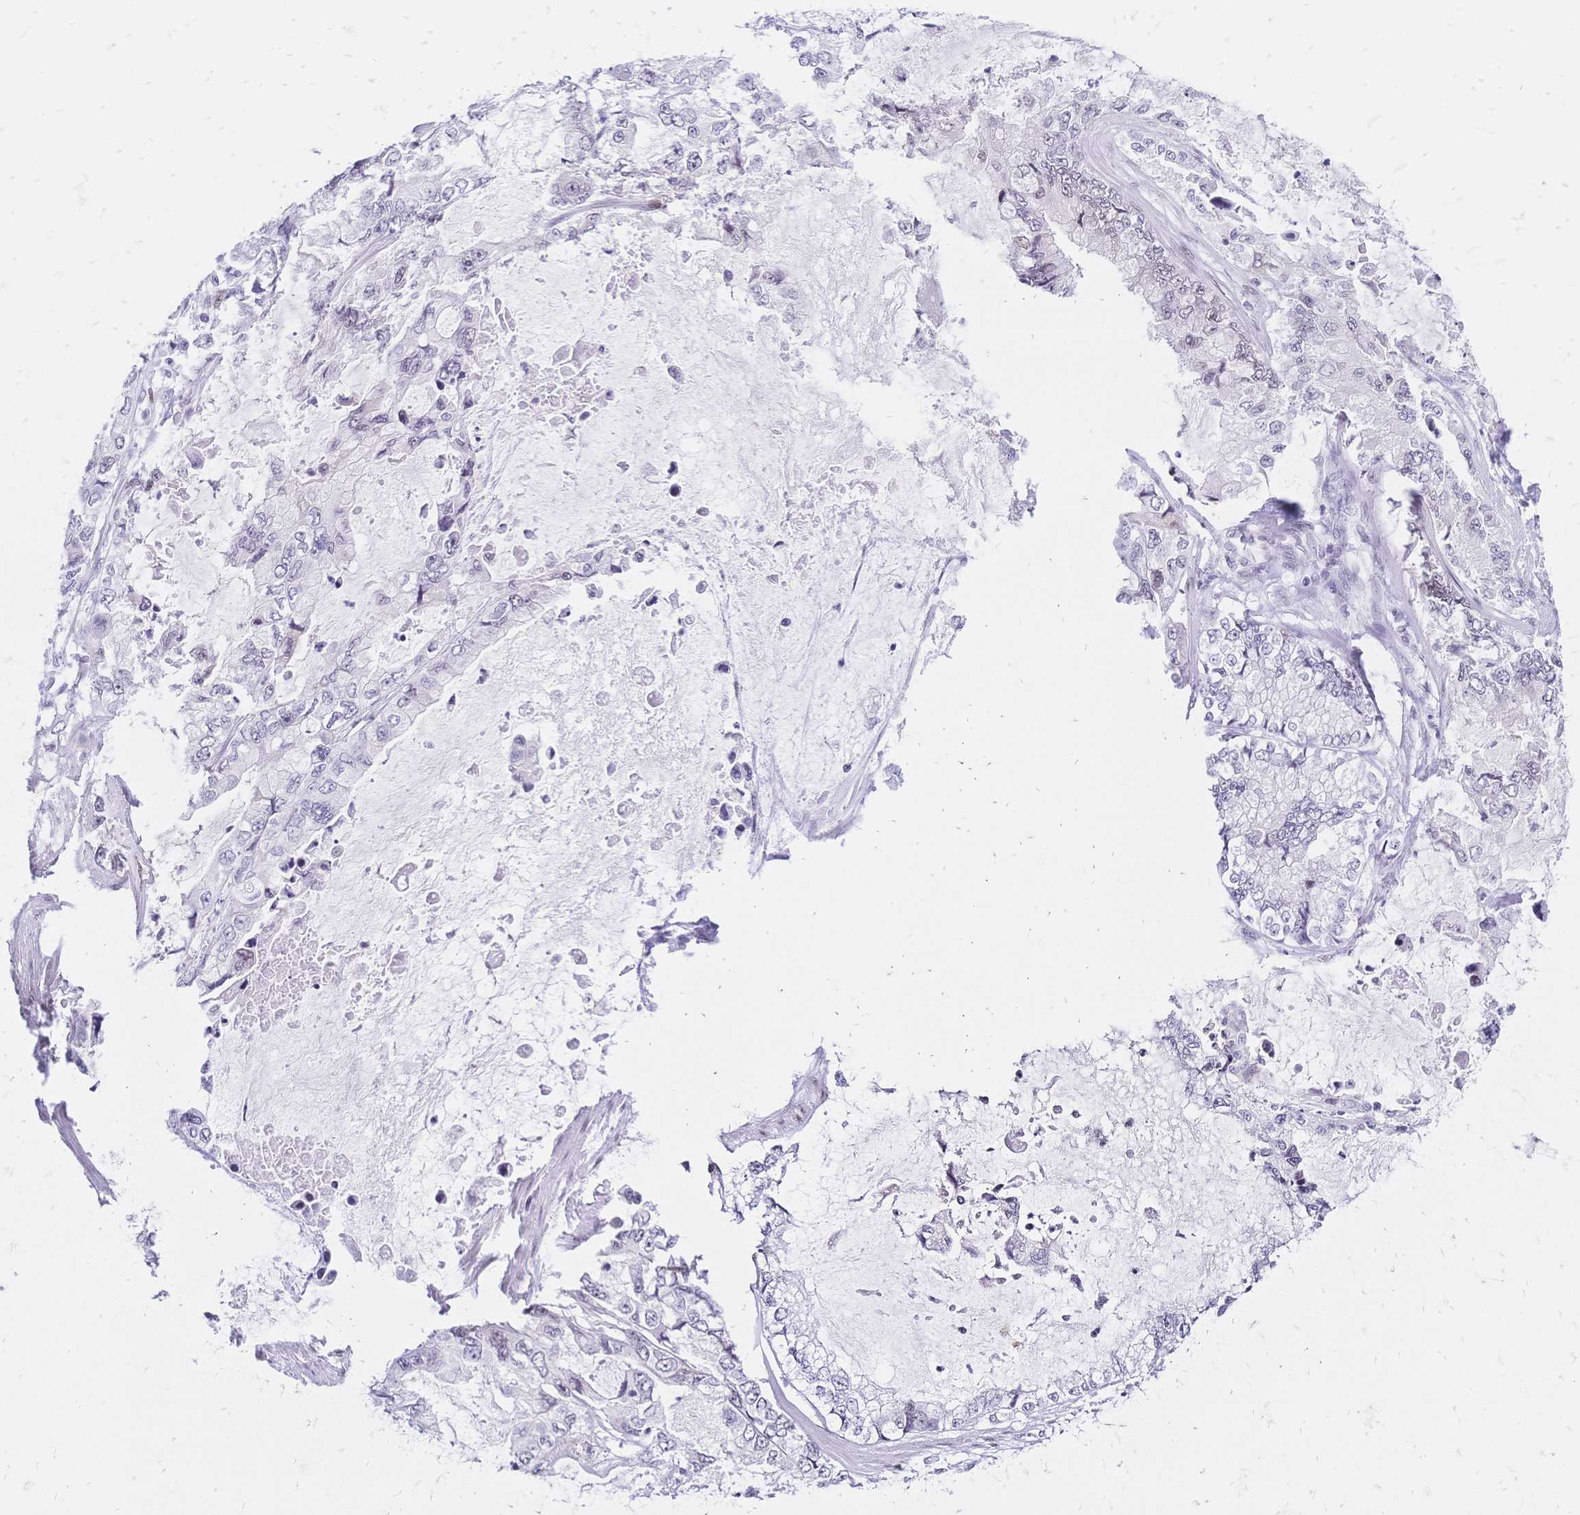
{"staining": {"intensity": "negative", "quantity": "none", "location": "none"}, "tissue": "stomach cancer", "cell_type": "Tumor cells", "image_type": "cancer", "snomed": [{"axis": "morphology", "description": "Adenocarcinoma, NOS"}, {"axis": "topography", "description": "Pancreas"}, {"axis": "topography", "description": "Stomach, upper"}, {"axis": "topography", "description": "Stomach"}], "caption": "This is an immunohistochemistry (IHC) image of human stomach cancer (adenocarcinoma). There is no staining in tumor cells.", "gene": "NFIC", "patient": {"sex": "male", "age": 77}}